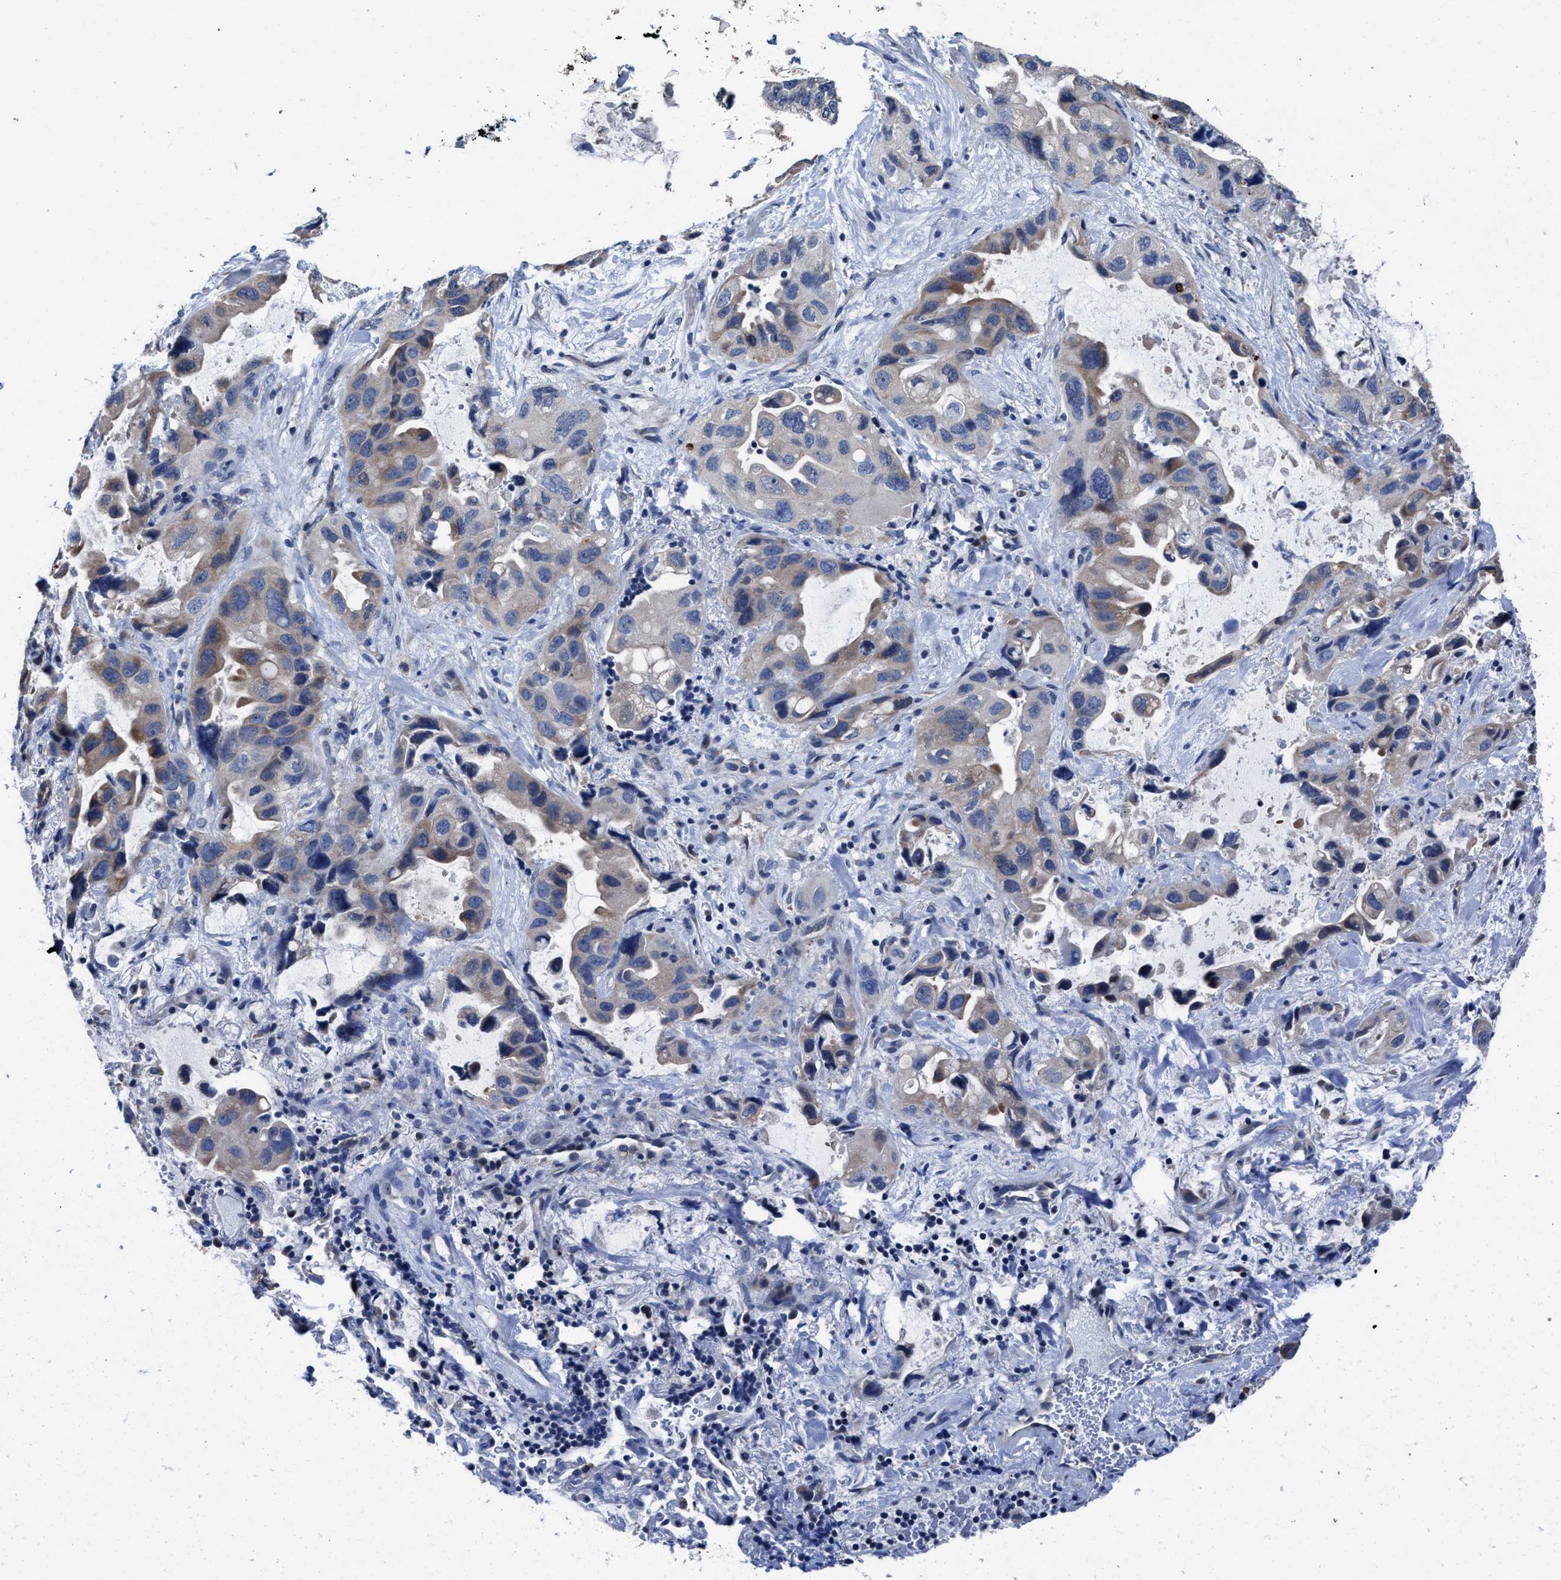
{"staining": {"intensity": "weak", "quantity": "<25%", "location": "cytoplasmic/membranous"}, "tissue": "lung cancer", "cell_type": "Tumor cells", "image_type": "cancer", "snomed": [{"axis": "morphology", "description": "Squamous cell carcinoma, NOS"}, {"axis": "topography", "description": "Lung"}], "caption": "Immunohistochemistry (IHC) image of neoplastic tissue: lung cancer stained with DAB (3,3'-diaminobenzidine) demonstrates no significant protein staining in tumor cells.", "gene": "HOOK1", "patient": {"sex": "female", "age": 73}}